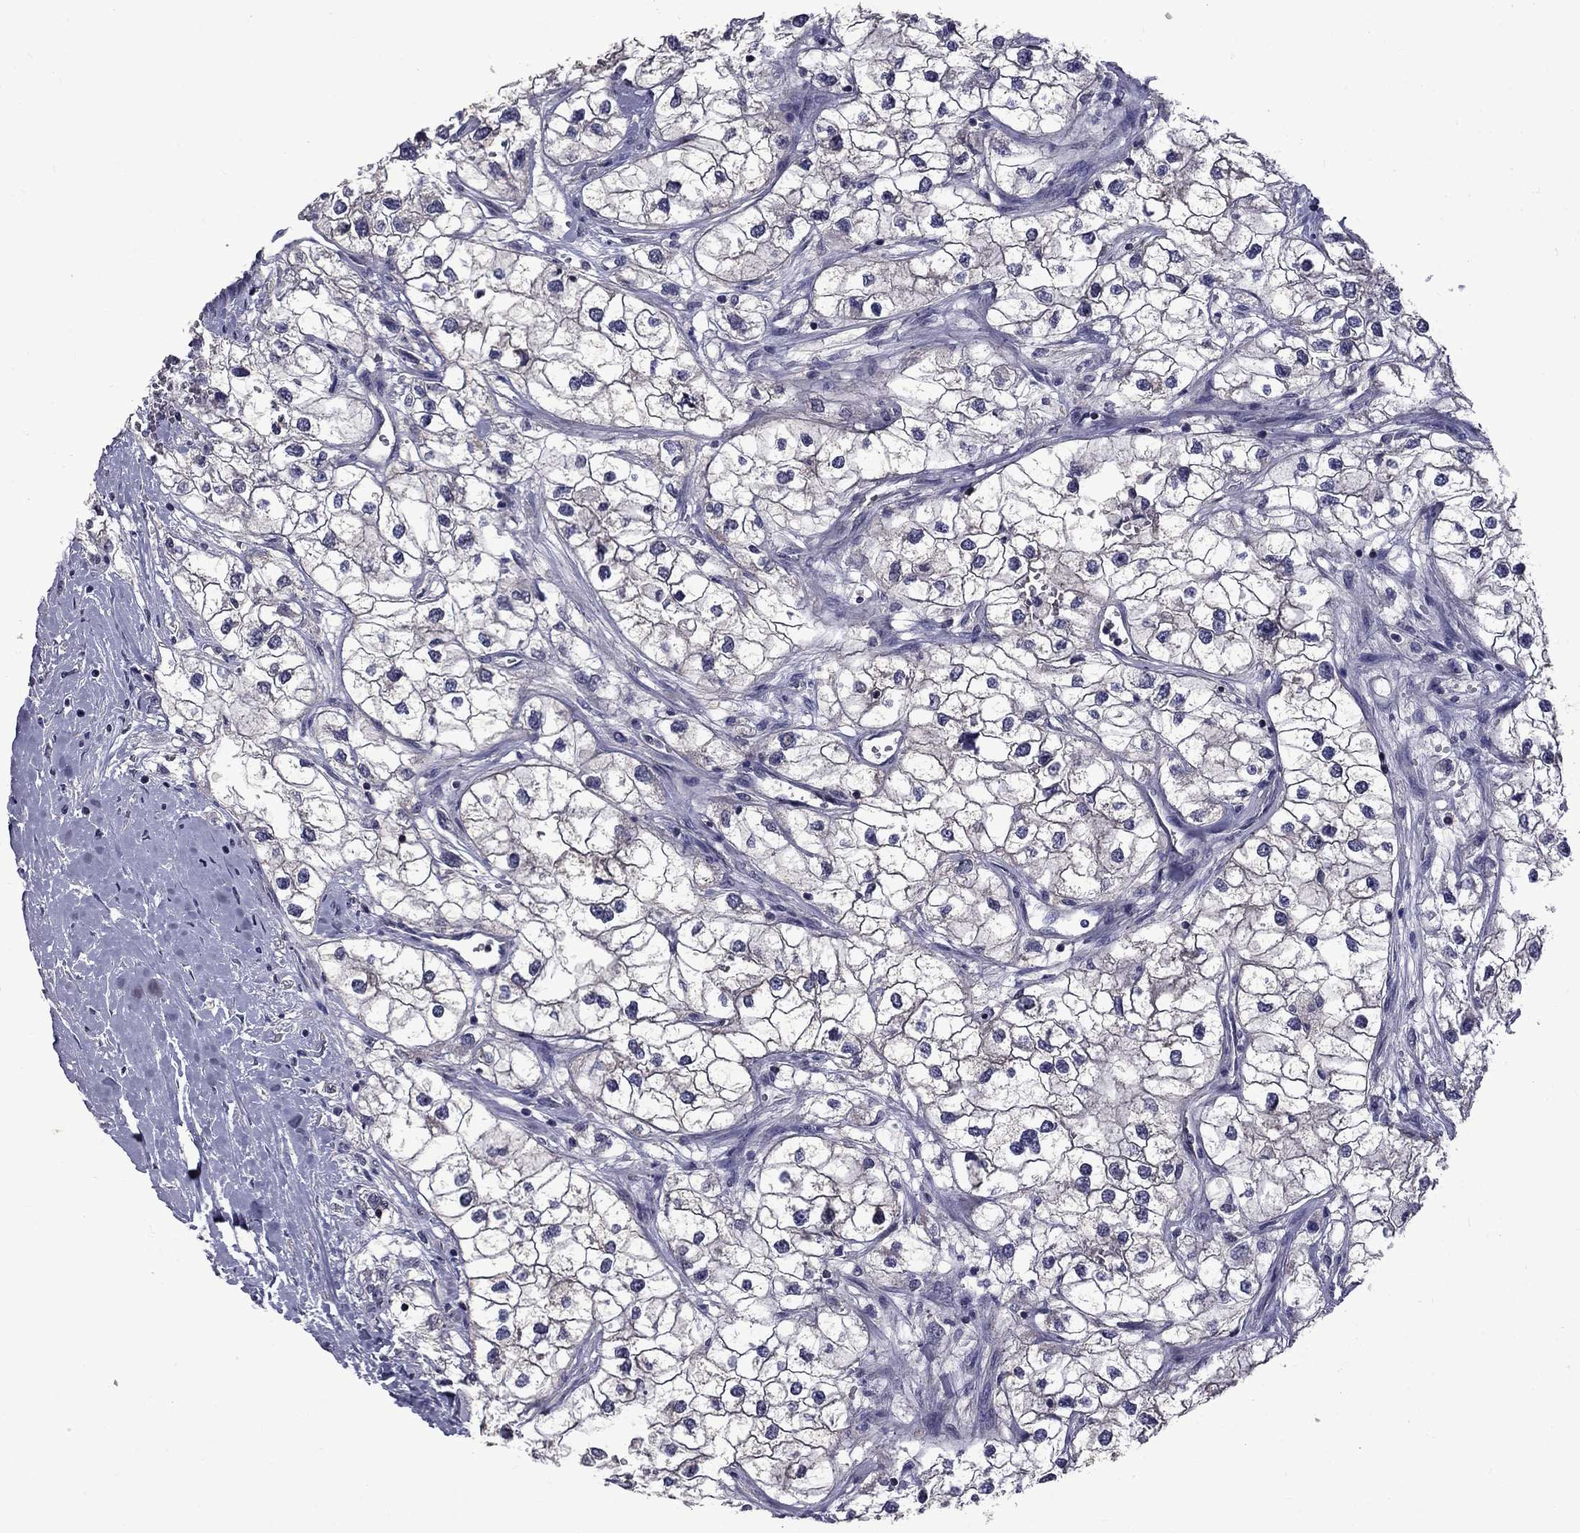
{"staining": {"intensity": "negative", "quantity": "none", "location": "none"}, "tissue": "renal cancer", "cell_type": "Tumor cells", "image_type": "cancer", "snomed": [{"axis": "morphology", "description": "Adenocarcinoma, NOS"}, {"axis": "topography", "description": "Kidney"}], "caption": "Immunohistochemistry (IHC) of human renal cancer (adenocarcinoma) shows no staining in tumor cells.", "gene": "SNTA1", "patient": {"sex": "male", "age": 59}}